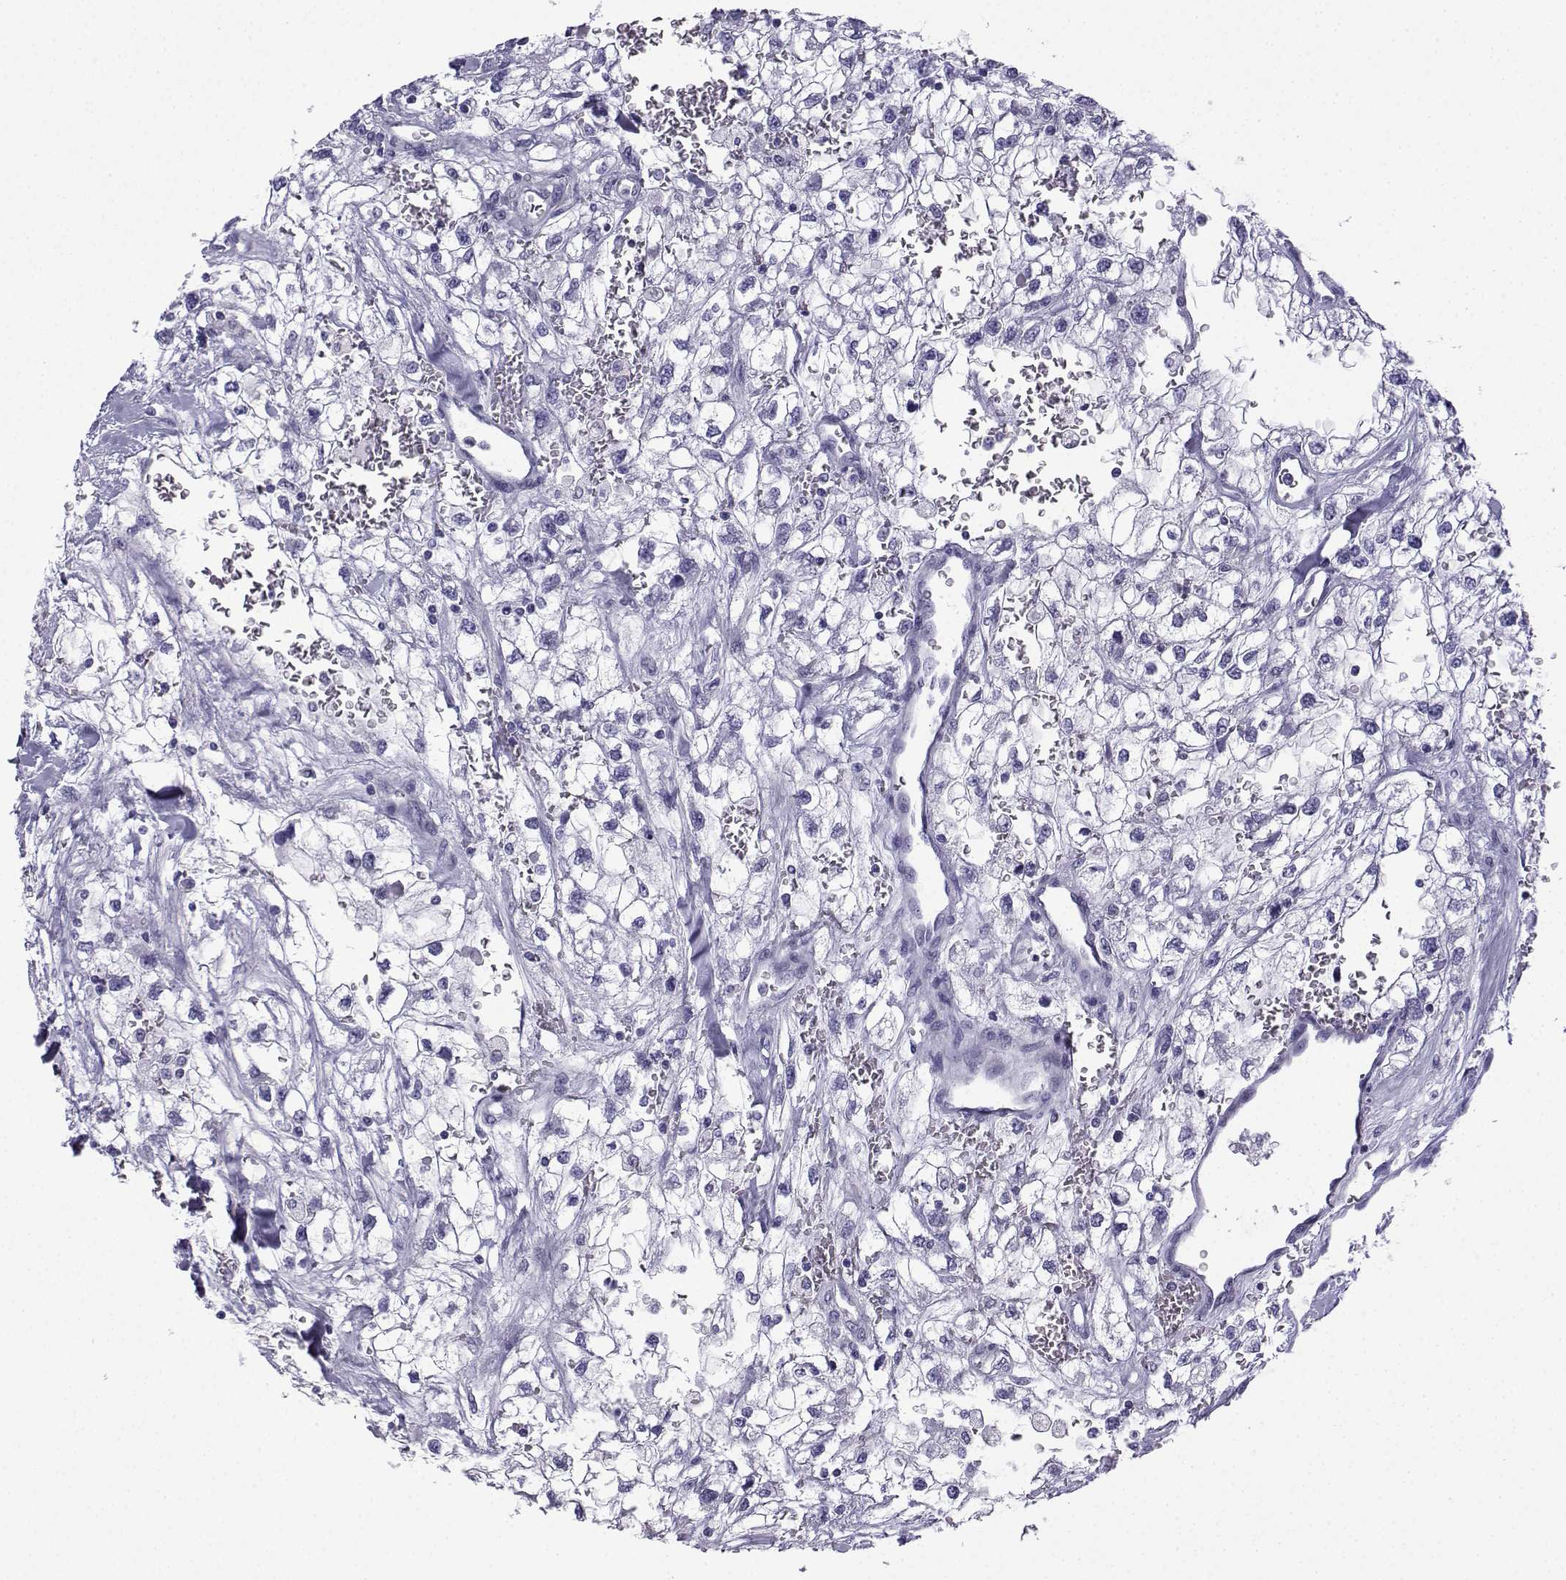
{"staining": {"intensity": "negative", "quantity": "none", "location": "none"}, "tissue": "renal cancer", "cell_type": "Tumor cells", "image_type": "cancer", "snomed": [{"axis": "morphology", "description": "Adenocarcinoma, NOS"}, {"axis": "topography", "description": "Kidney"}], "caption": "DAB immunohistochemical staining of human renal cancer (adenocarcinoma) exhibits no significant staining in tumor cells. The staining was performed using DAB to visualize the protein expression in brown, while the nuclei were stained in blue with hematoxylin (Magnification: 20x).", "gene": "ACRBP", "patient": {"sex": "male", "age": 59}}